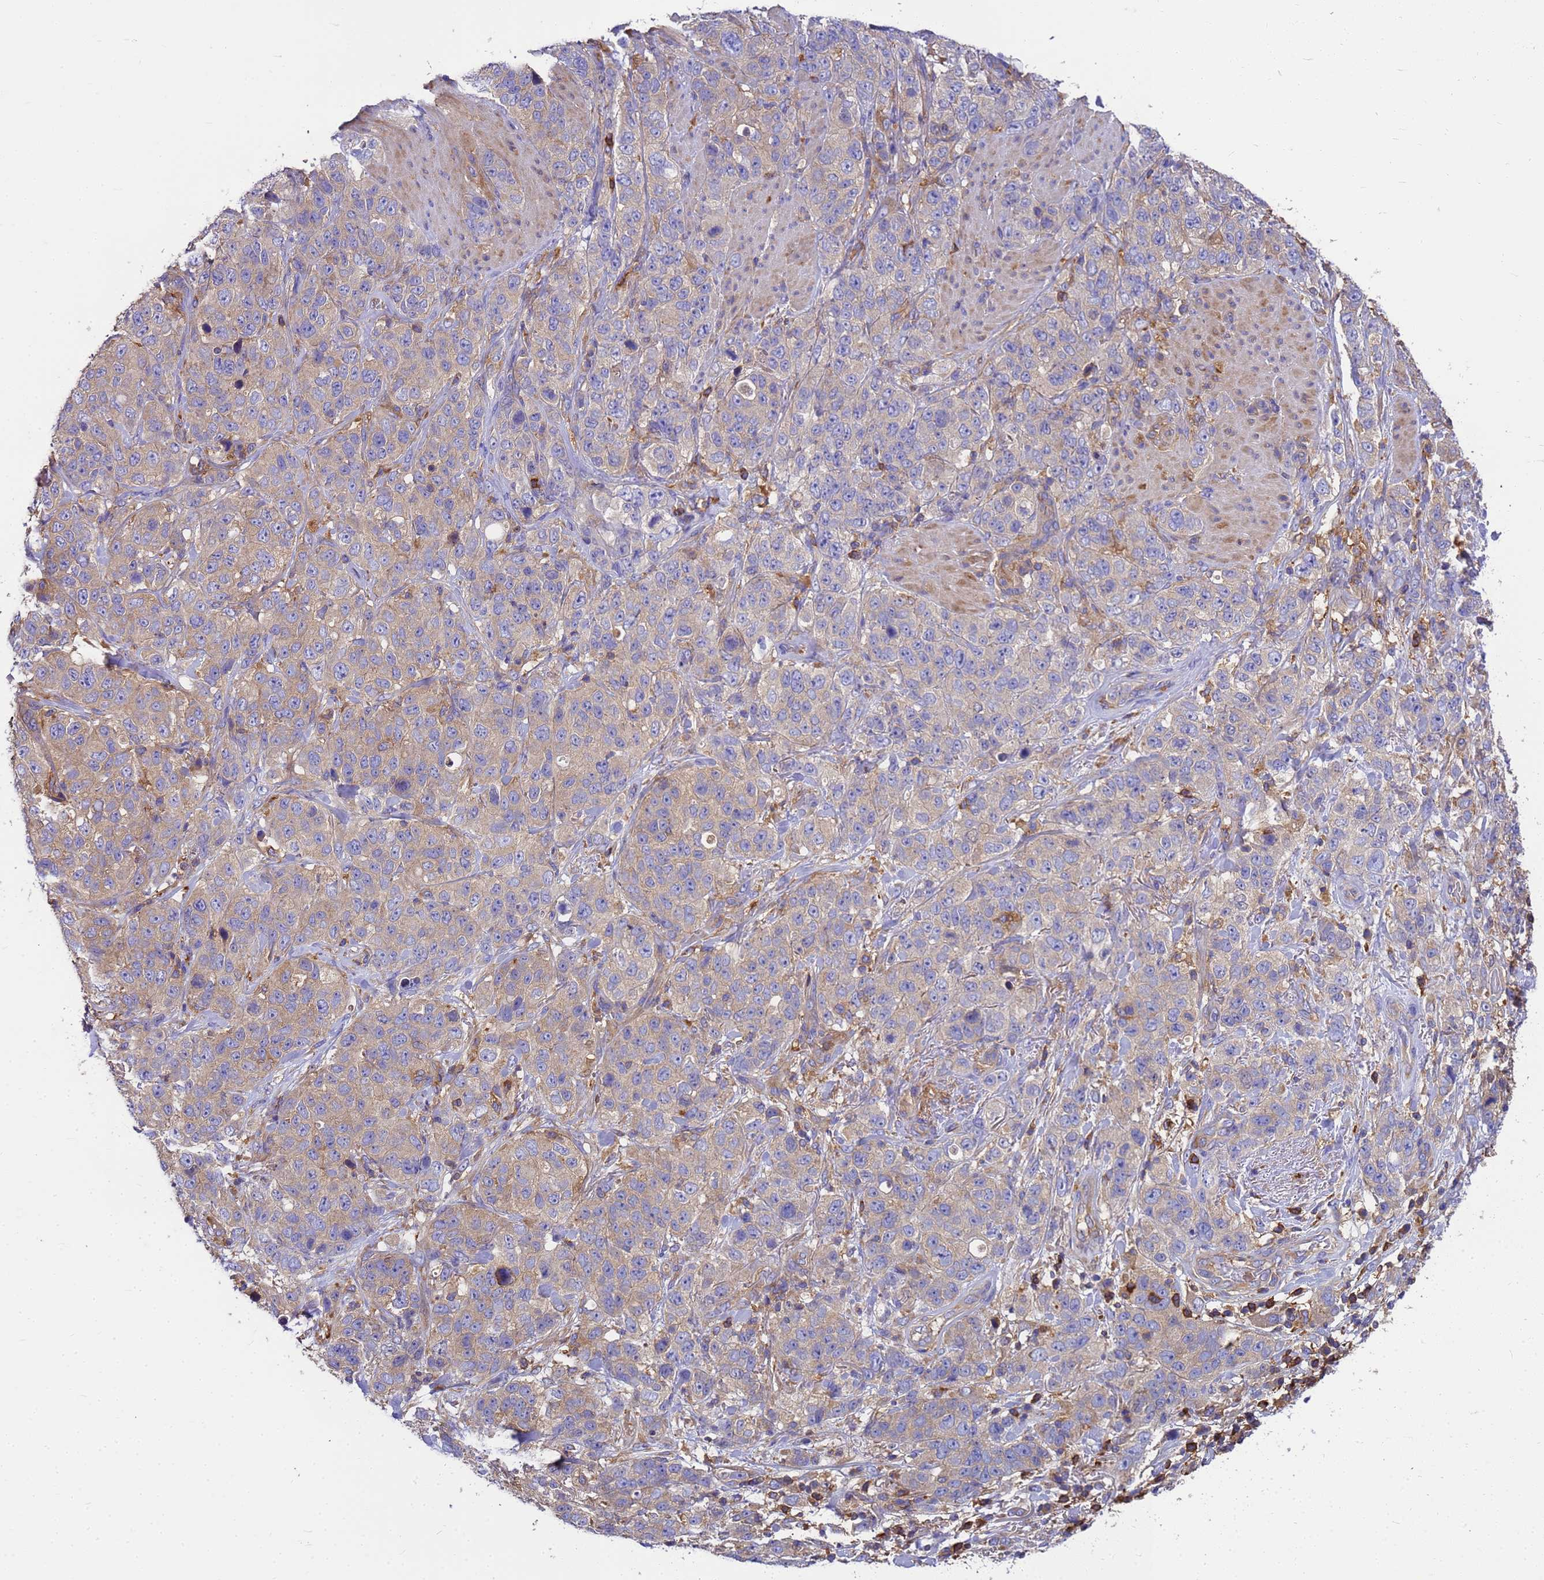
{"staining": {"intensity": "negative", "quantity": "none", "location": "none"}, "tissue": "stomach cancer", "cell_type": "Tumor cells", "image_type": "cancer", "snomed": [{"axis": "morphology", "description": "Adenocarcinoma, NOS"}, {"axis": "topography", "description": "Stomach"}], "caption": "The immunohistochemistry (IHC) photomicrograph has no significant expression in tumor cells of stomach adenocarcinoma tissue.", "gene": "ZNF235", "patient": {"sex": "male", "age": 48}}